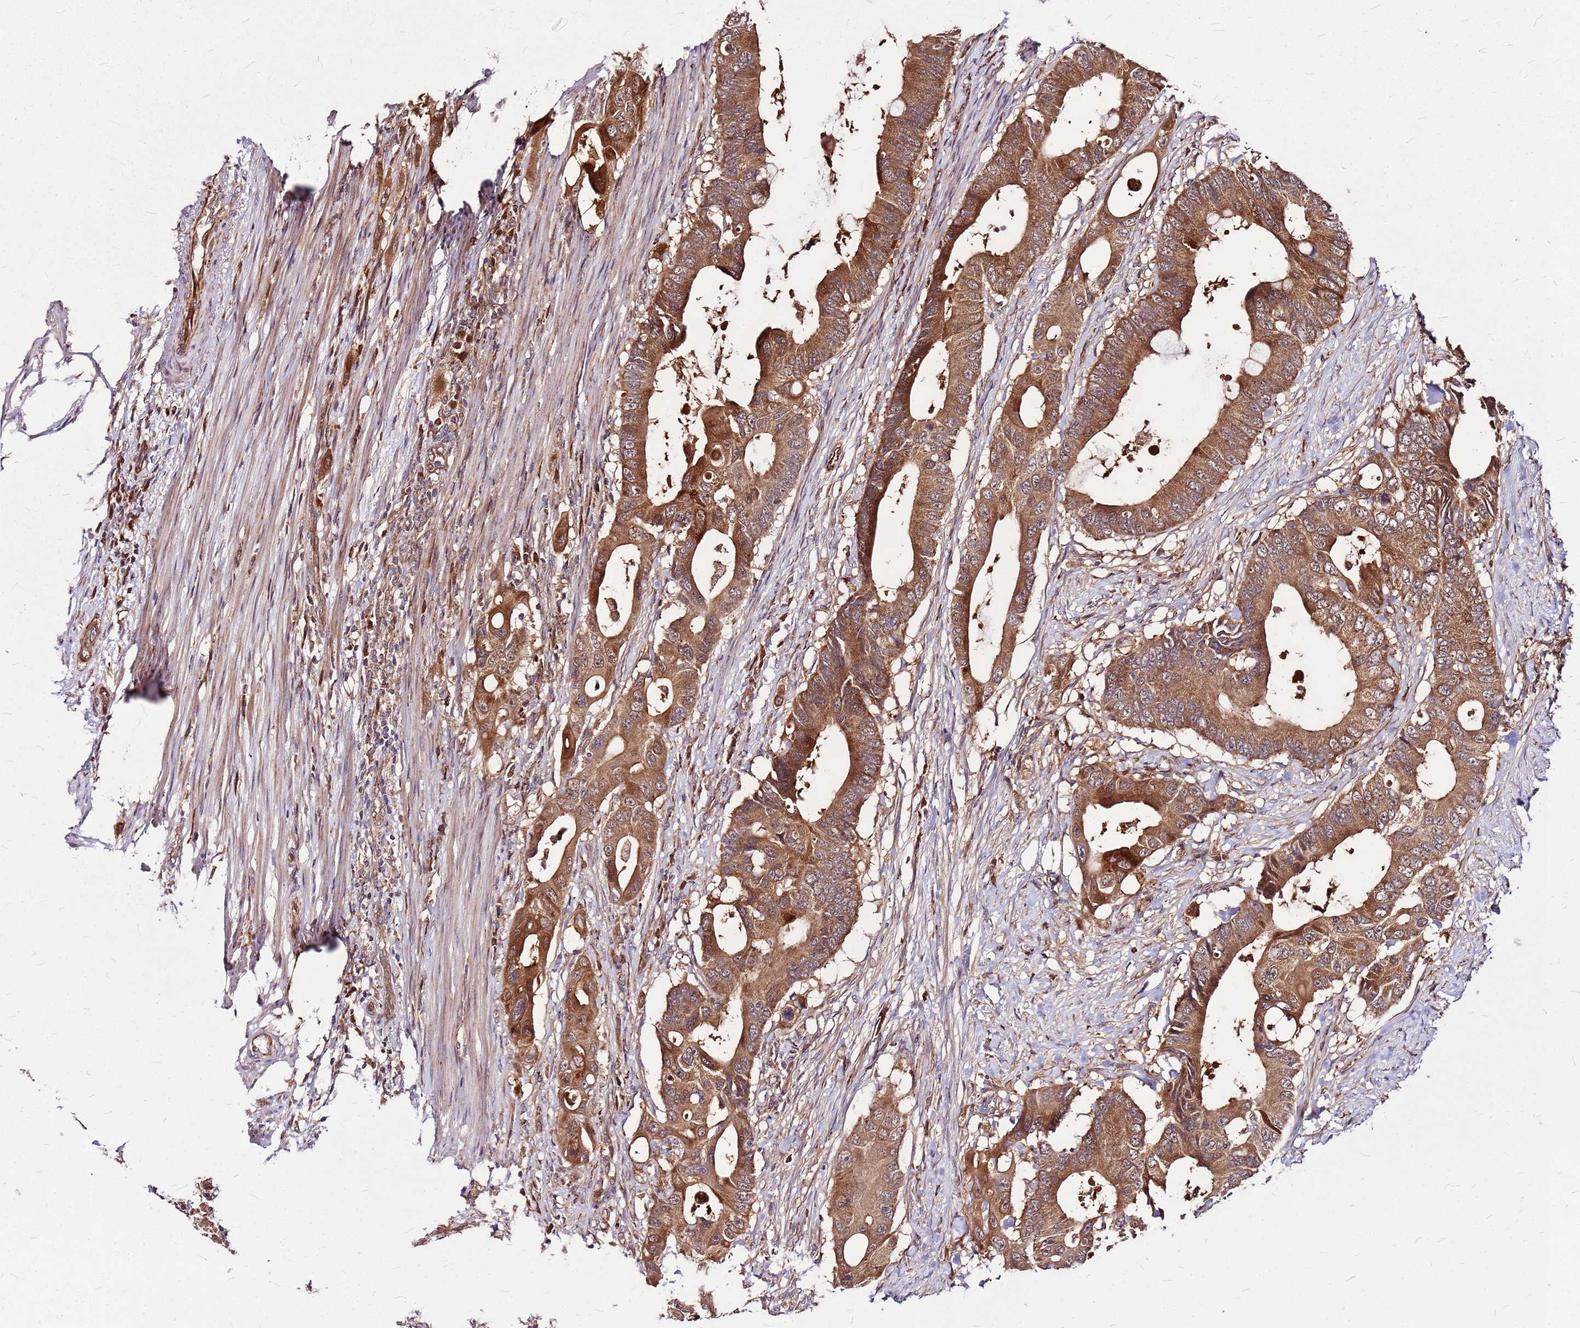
{"staining": {"intensity": "strong", "quantity": ">75%", "location": "cytoplasmic/membranous"}, "tissue": "colorectal cancer", "cell_type": "Tumor cells", "image_type": "cancer", "snomed": [{"axis": "morphology", "description": "Adenocarcinoma, NOS"}, {"axis": "topography", "description": "Colon"}], "caption": "Colorectal adenocarcinoma was stained to show a protein in brown. There is high levels of strong cytoplasmic/membranous positivity in about >75% of tumor cells.", "gene": "LYPLAL1", "patient": {"sex": "male", "age": 71}}